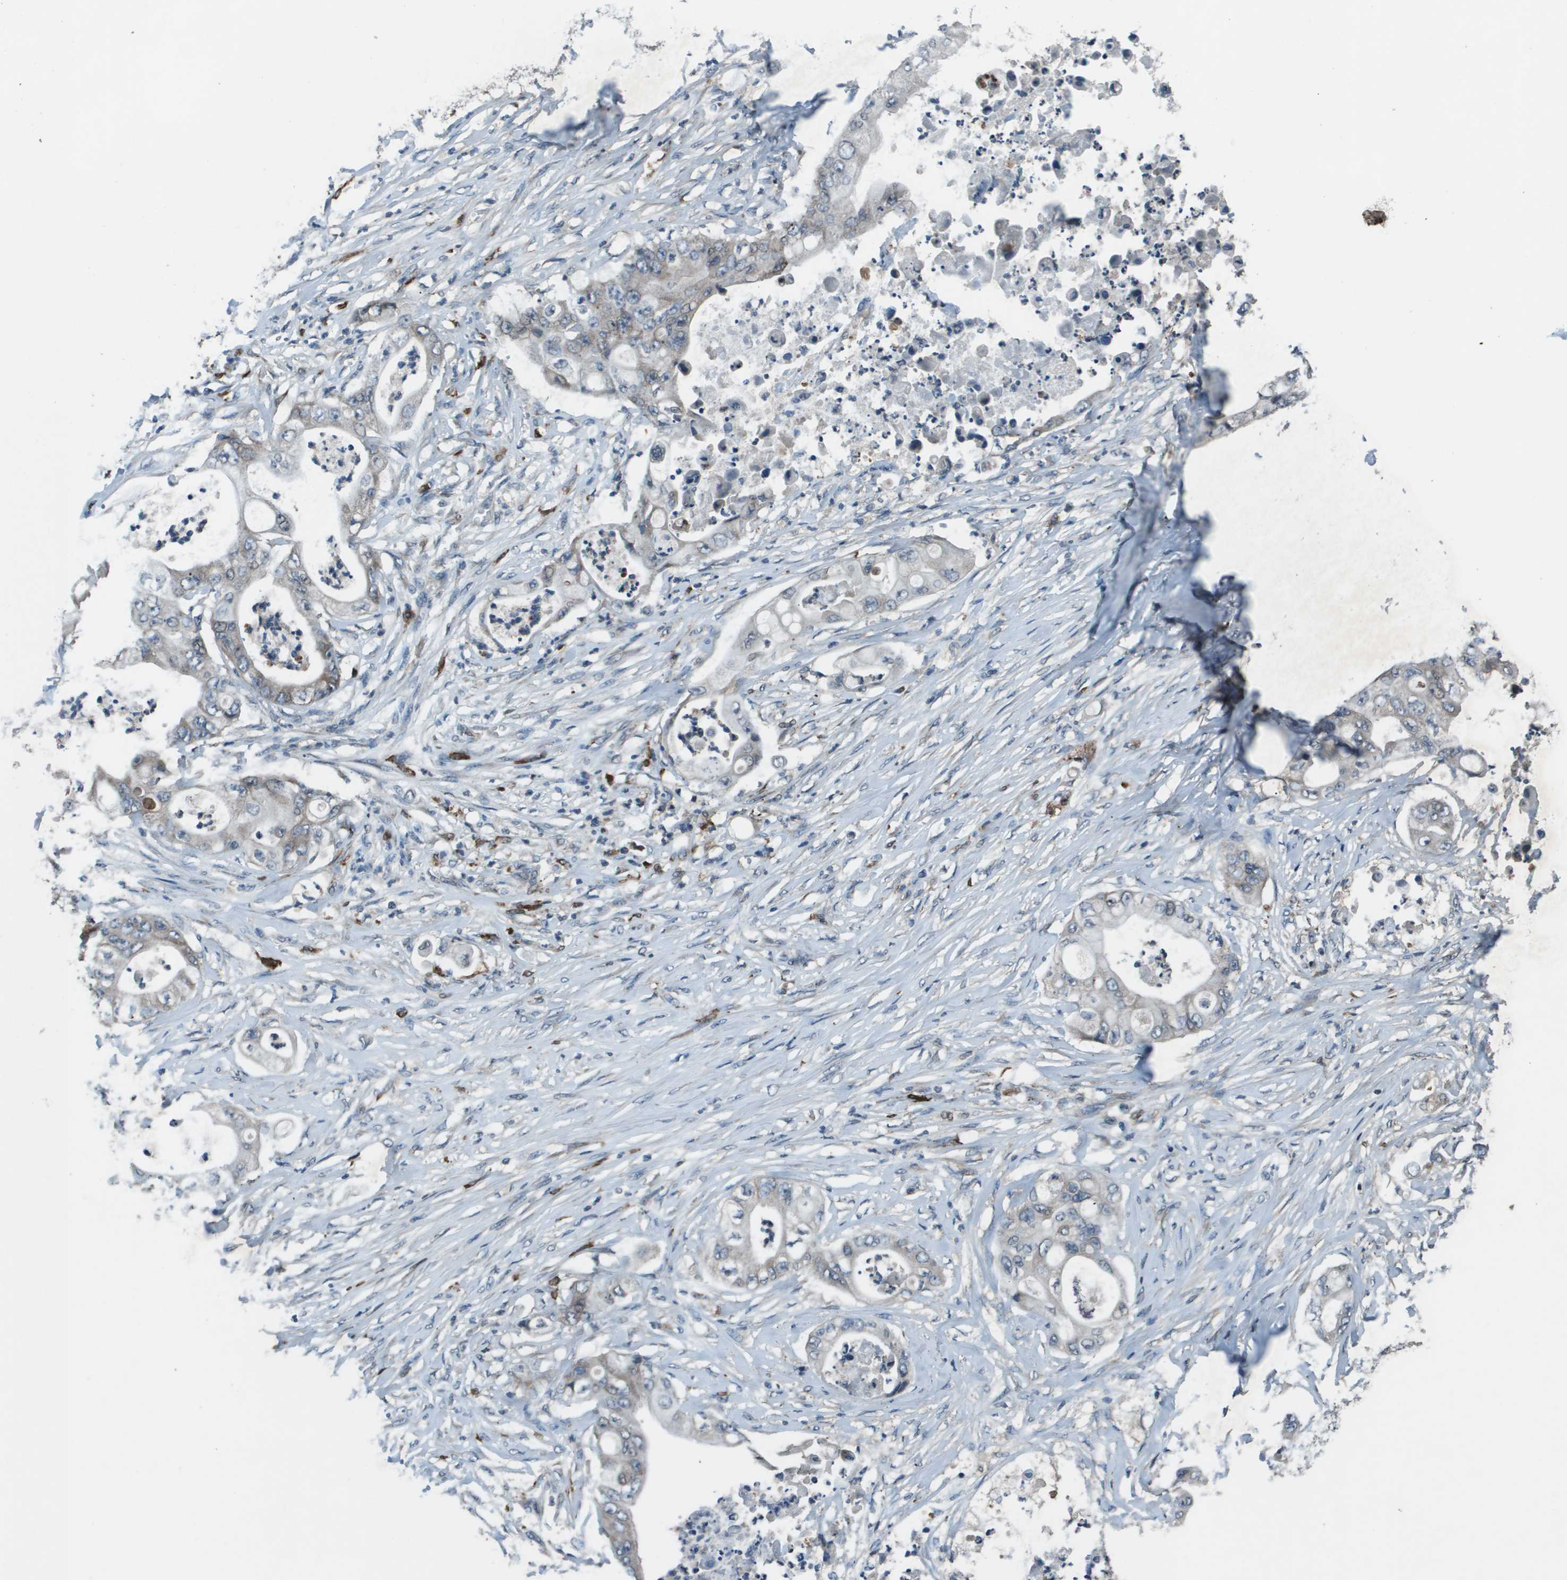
{"staining": {"intensity": "negative", "quantity": "none", "location": "none"}, "tissue": "stomach cancer", "cell_type": "Tumor cells", "image_type": "cancer", "snomed": [{"axis": "morphology", "description": "Adenocarcinoma, NOS"}, {"axis": "topography", "description": "Stomach"}], "caption": "Tumor cells show no significant positivity in adenocarcinoma (stomach). (DAB immunohistochemistry (IHC), high magnification).", "gene": "GOSR2", "patient": {"sex": "female", "age": 73}}